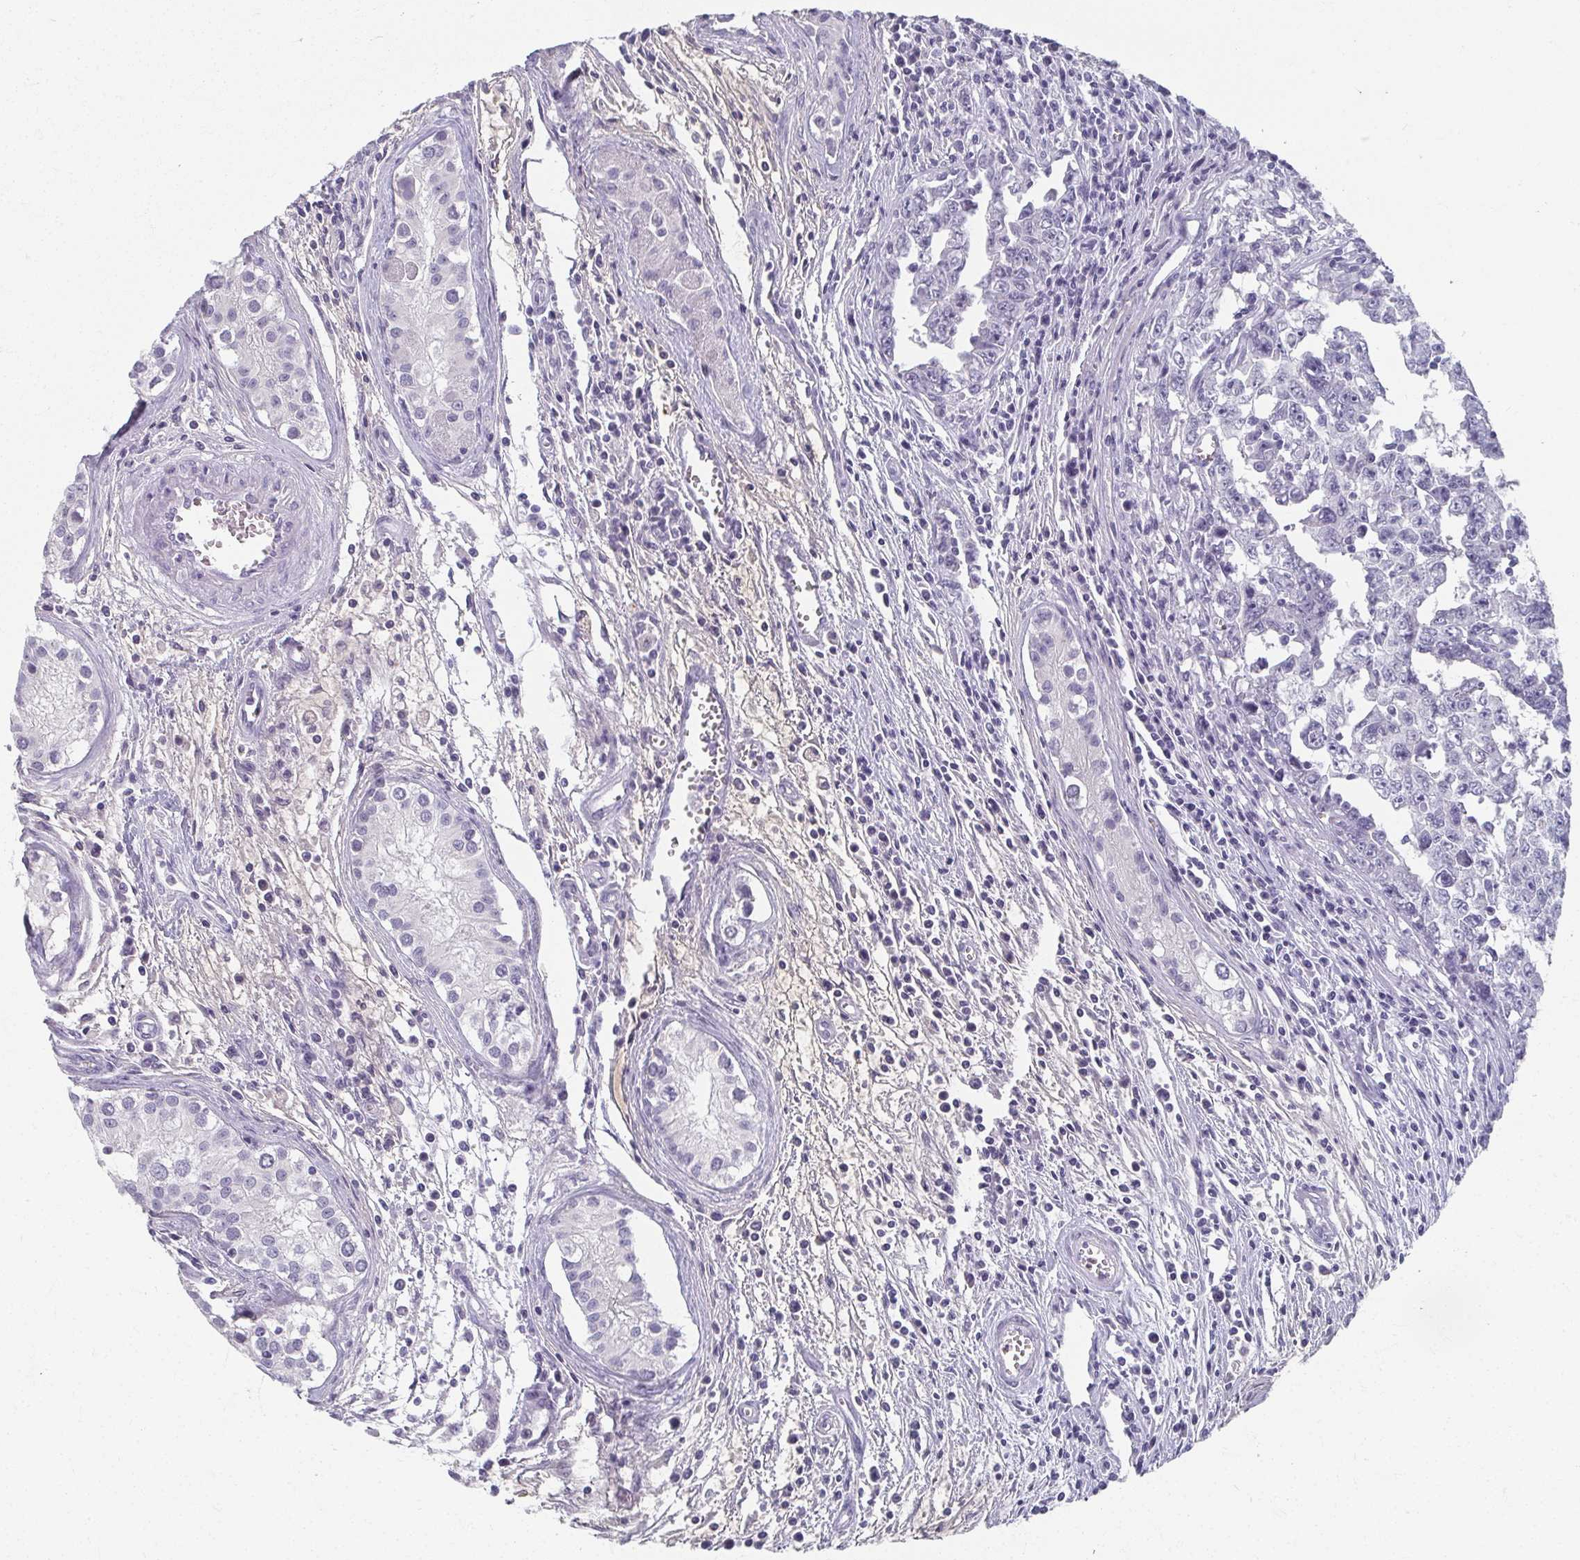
{"staining": {"intensity": "negative", "quantity": "none", "location": "none"}, "tissue": "testis cancer", "cell_type": "Tumor cells", "image_type": "cancer", "snomed": [{"axis": "morphology", "description": "Carcinoma, Embryonal, NOS"}, {"axis": "topography", "description": "Testis"}], "caption": "Immunohistochemistry of embryonal carcinoma (testis) reveals no staining in tumor cells. Nuclei are stained in blue.", "gene": "CAMKV", "patient": {"sex": "male", "age": 24}}